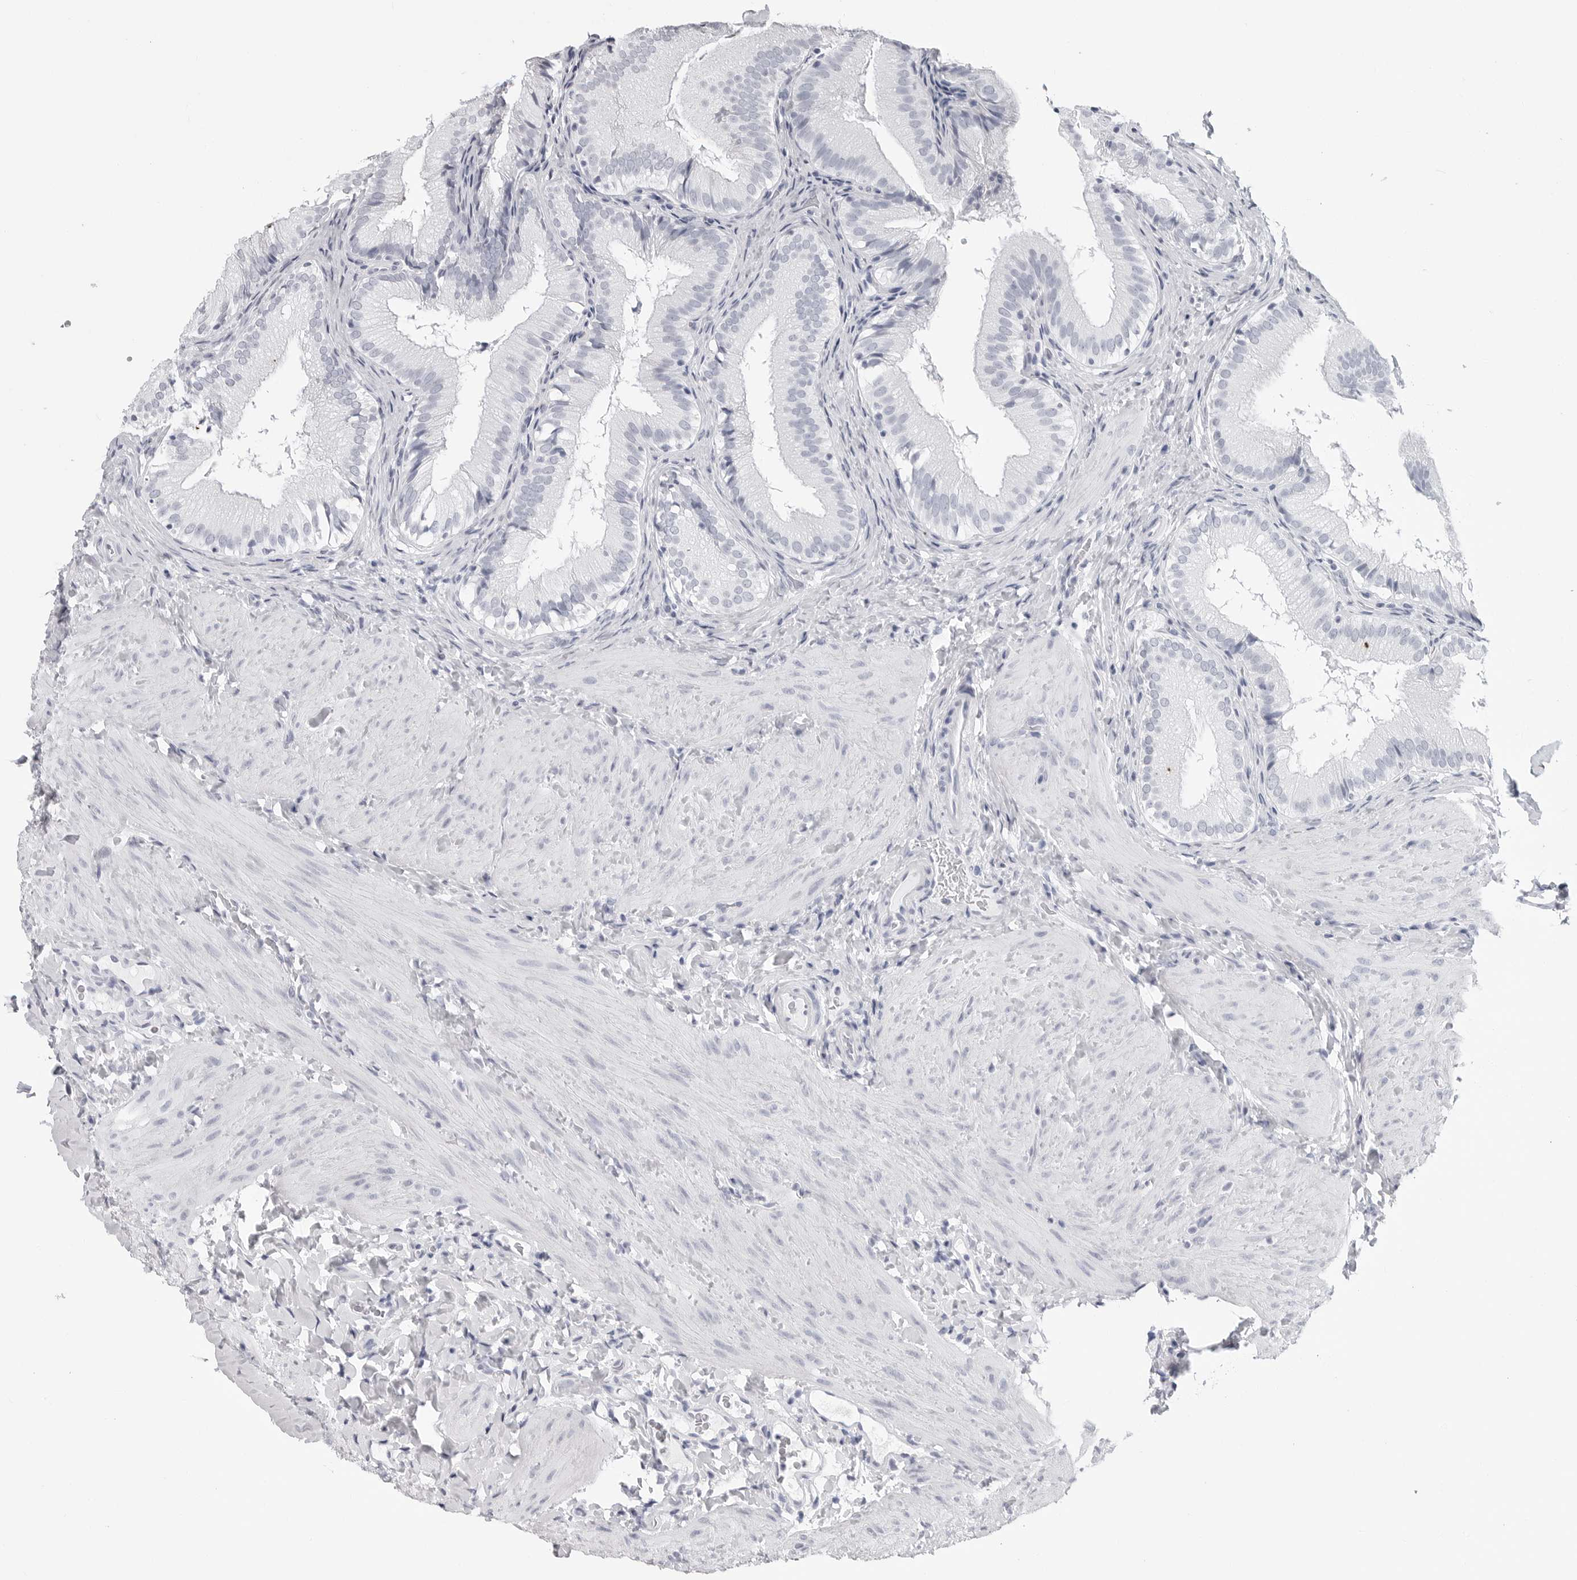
{"staining": {"intensity": "negative", "quantity": "none", "location": "none"}, "tissue": "gallbladder", "cell_type": "Glandular cells", "image_type": "normal", "snomed": [{"axis": "morphology", "description": "Normal tissue, NOS"}, {"axis": "topography", "description": "Gallbladder"}], "caption": "Histopathology image shows no significant protein expression in glandular cells of unremarkable gallbladder. Brightfield microscopy of immunohistochemistry (IHC) stained with DAB (3,3'-diaminobenzidine) (brown) and hematoxylin (blue), captured at high magnification.", "gene": "CSH1", "patient": {"sex": "female", "age": 30}}